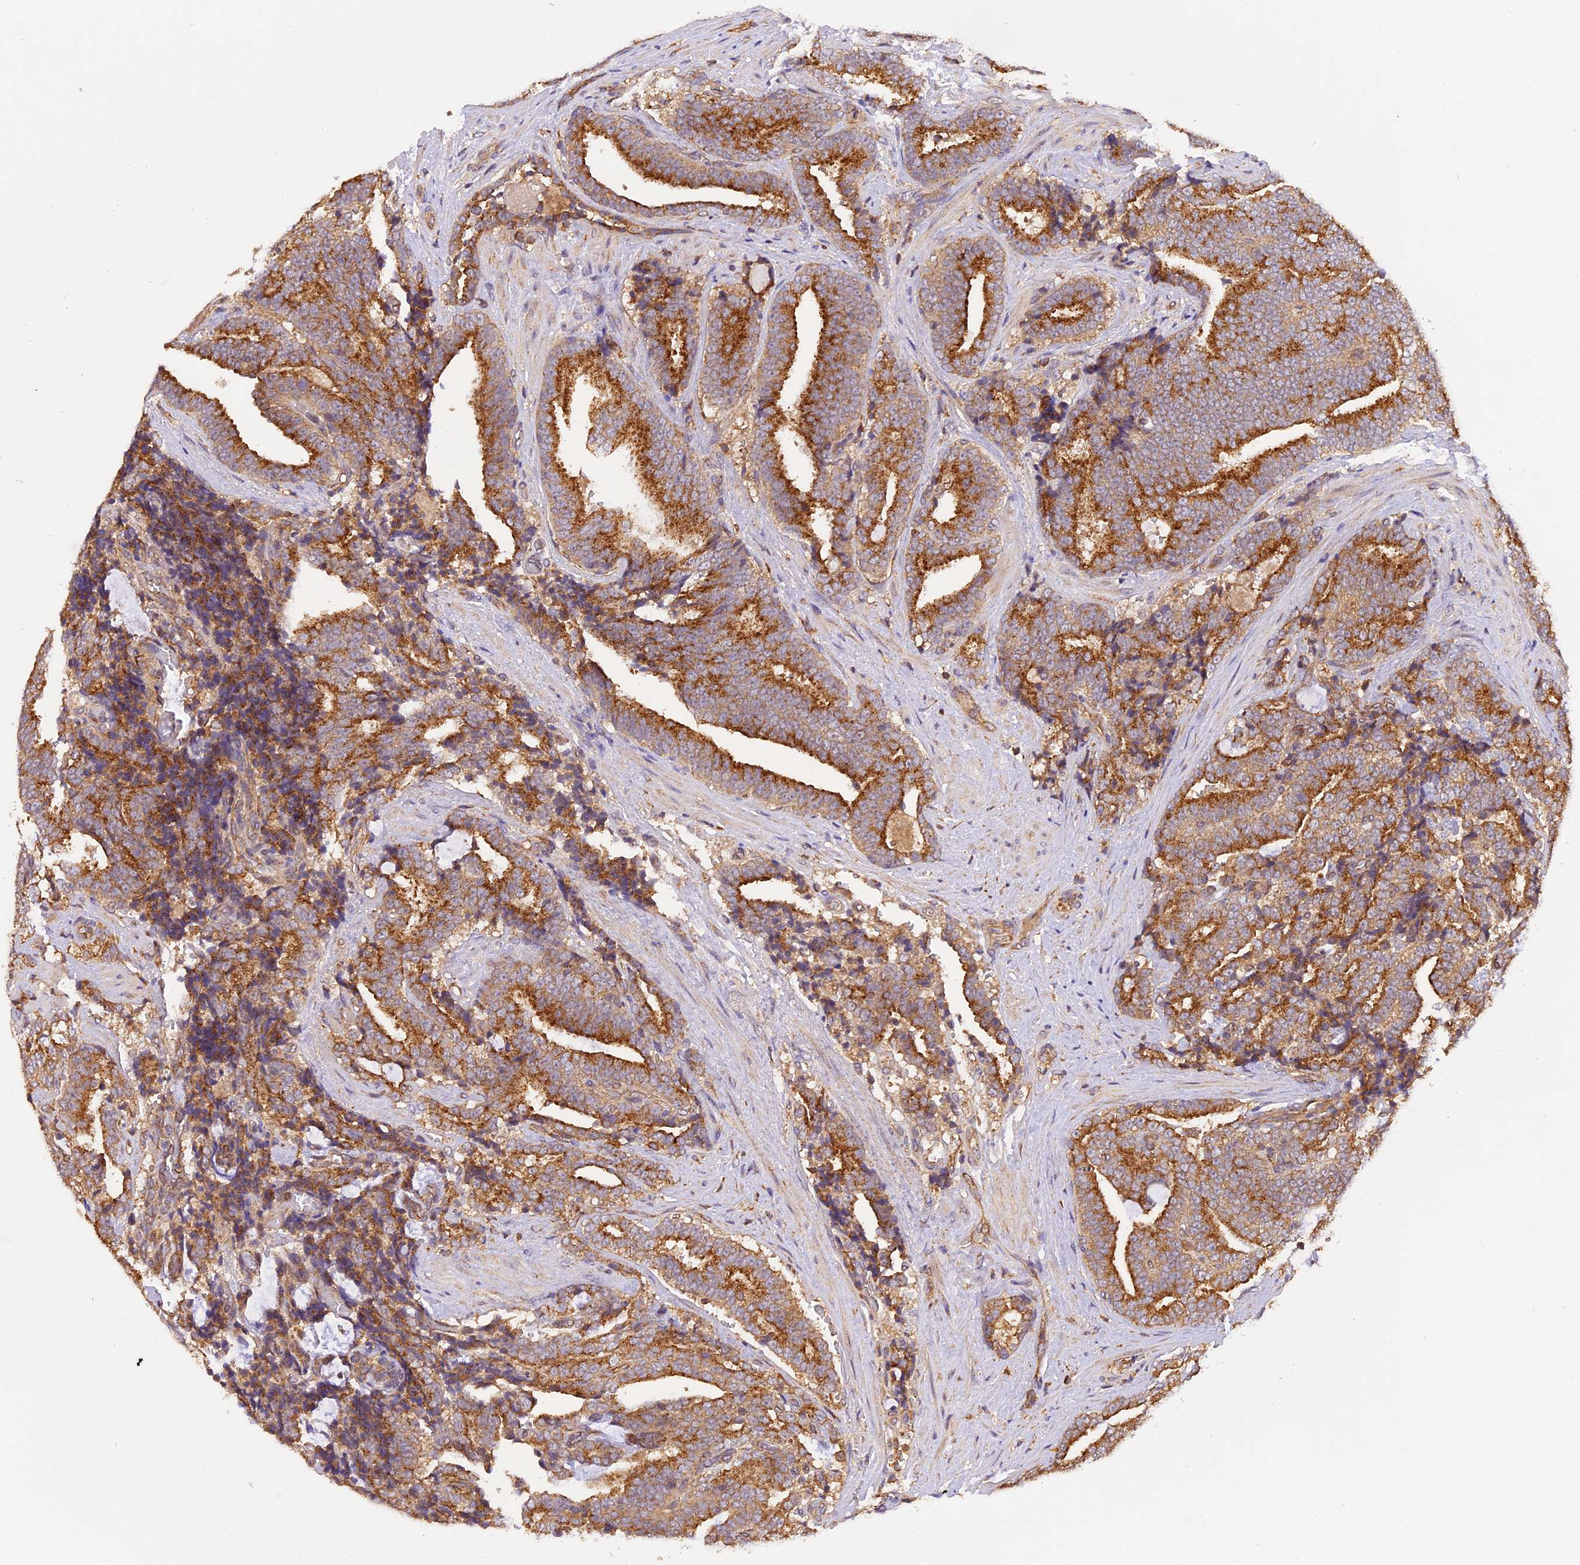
{"staining": {"intensity": "strong", "quantity": ">75%", "location": "cytoplasmic/membranous"}, "tissue": "prostate cancer", "cell_type": "Tumor cells", "image_type": "cancer", "snomed": [{"axis": "morphology", "description": "Adenocarcinoma, High grade"}, {"axis": "topography", "description": "Prostate and seminal vesicle, NOS"}], "caption": "Prostate cancer (adenocarcinoma (high-grade)) stained with immunohistochemistry reveals strong cytoplasmic/membranous expression in approximately >75% of tumor cells.", "gene": "PEX3", "patient": {"sex": "male", "age": 67}}